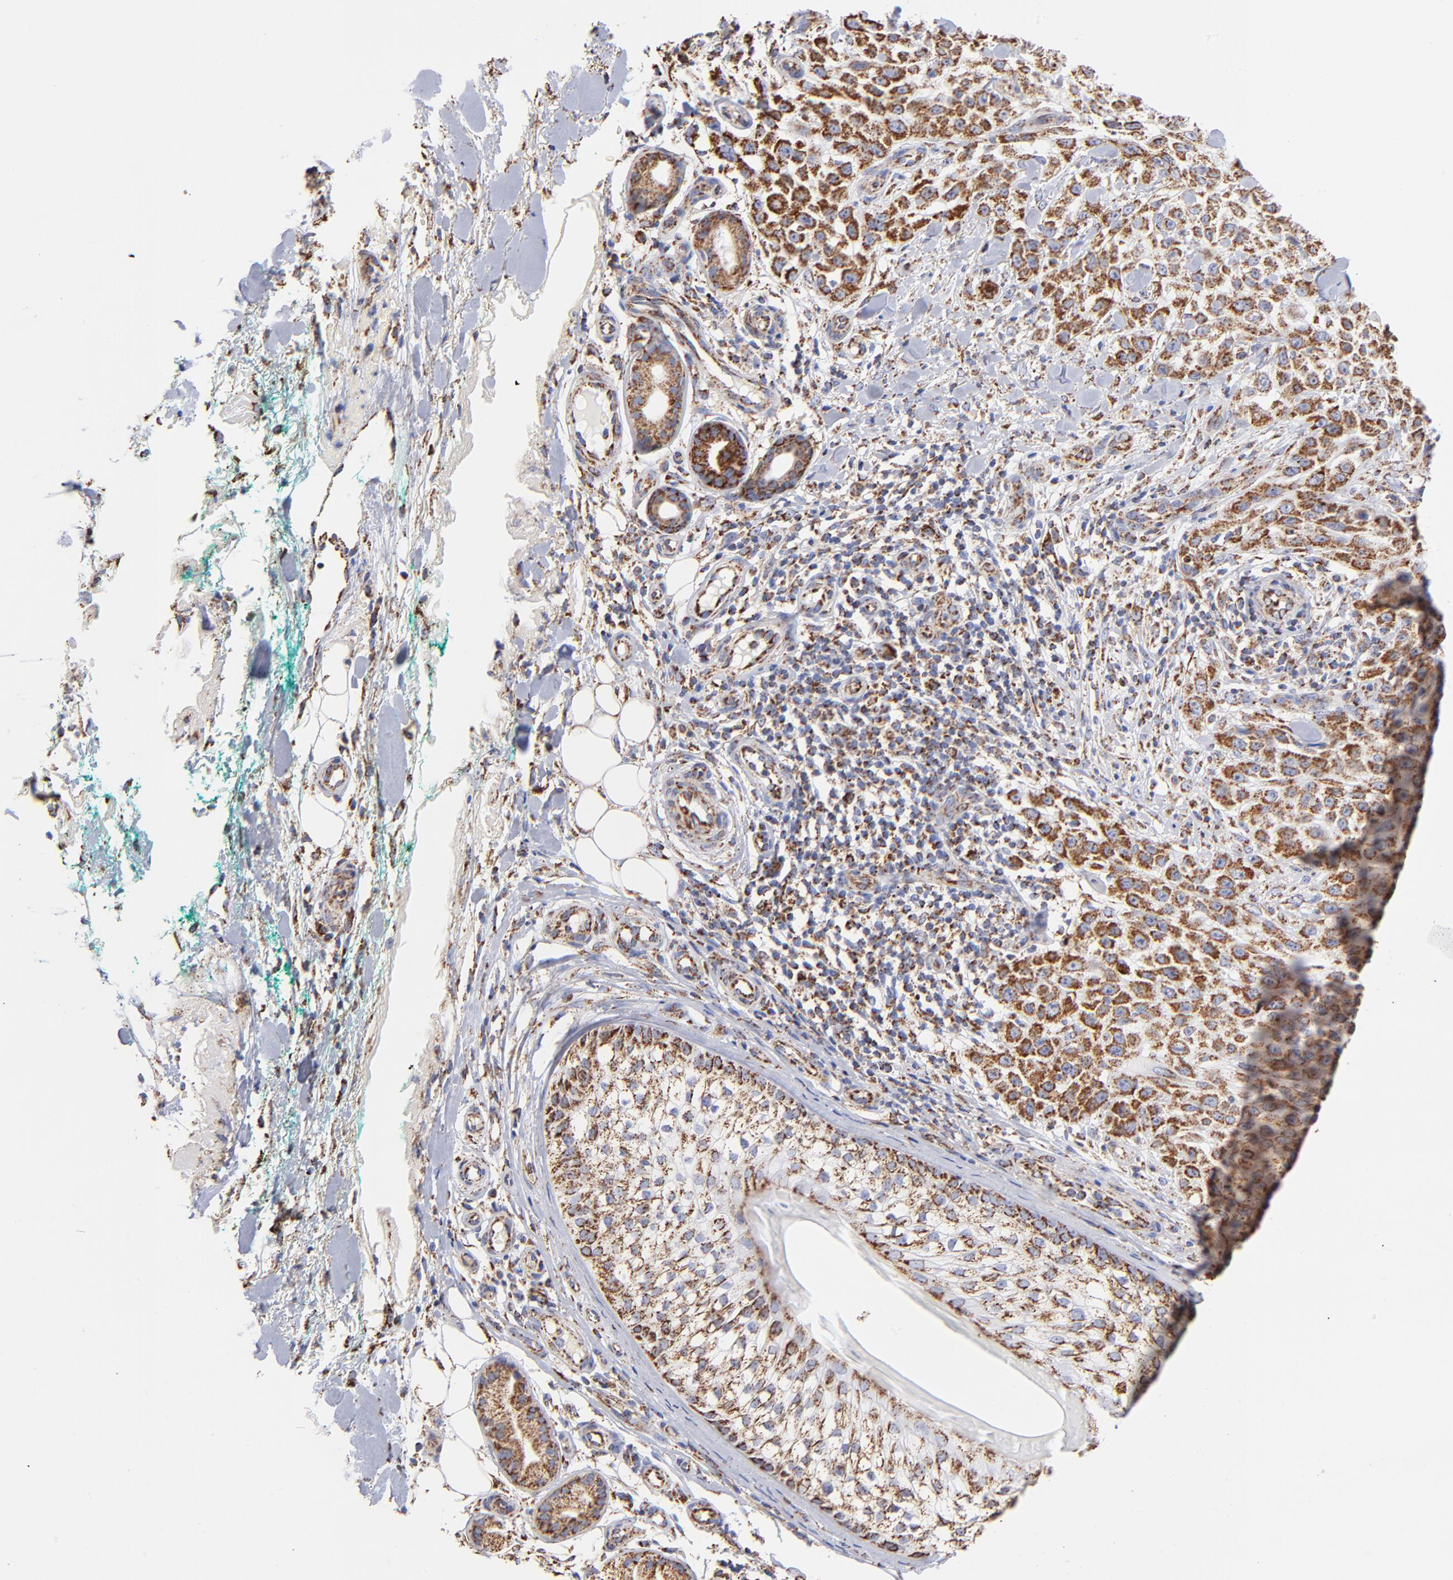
{"staining": {"intensity": "strong", "quantity": ">75%", "location": "cytoplasmic/membranous"}, "tissue": "skin cancer", "cell_type": "Tumor cells", "image_type": "cancer", "snomed": [{"axis": "morphology", "description": "Squamous cell carcinoma, NOS"}, {"axis": "topography", "description": "Skin"}], "caption": "An immunohistochemistry image of neoplastic tissue is shown. Protein staining in brown shows strong cytoplasmic/membranous positivity in skin squamous cell carcinoma within tumor cells. Nuclei are stained in blue.", "gene": "PHB1", "patient": {"sex": "female", "age": 42}}